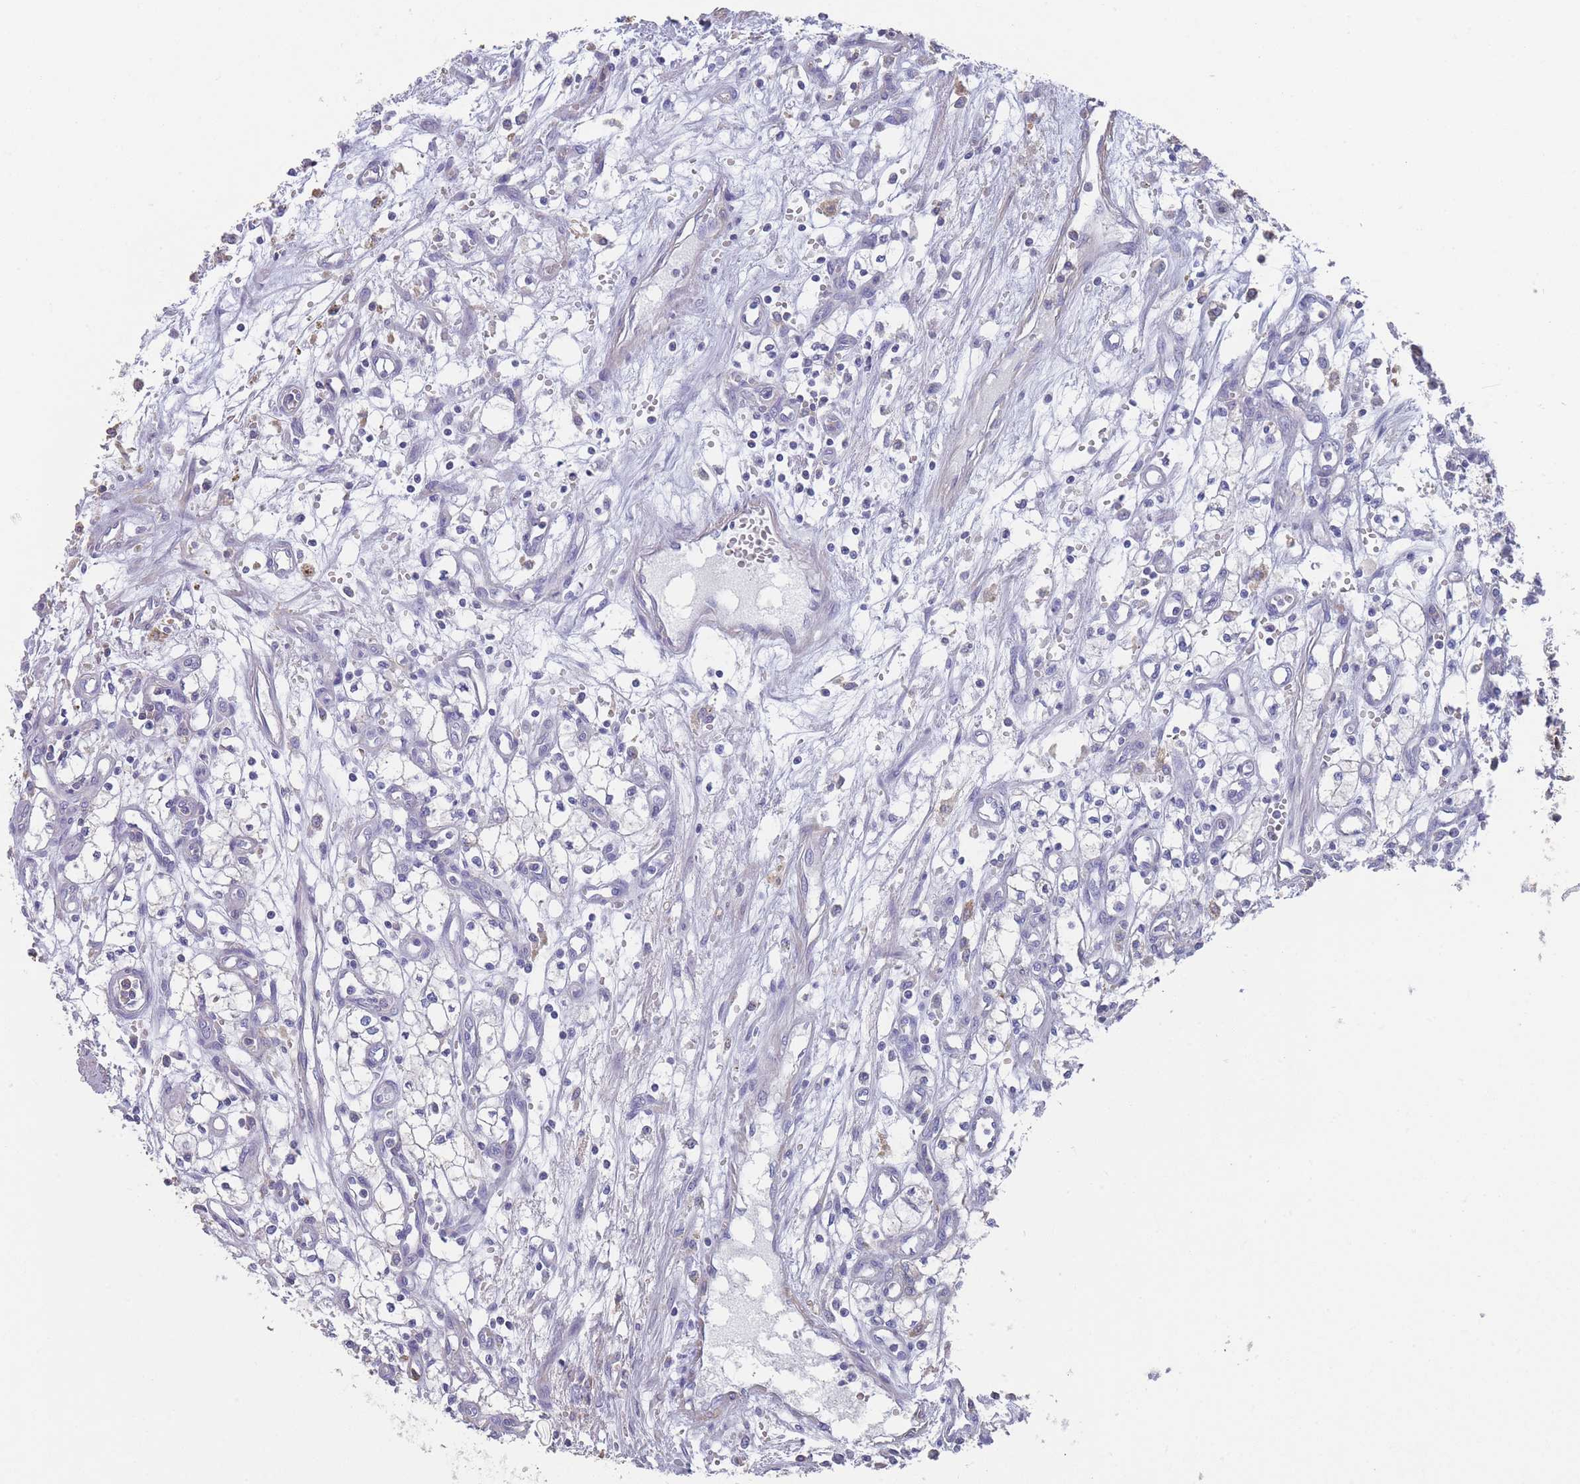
{"staining": {"intensity": "negative", "quantity": "none", "location": "none"}, "tissue": "renal cancer", "cell_type": "Tumor cells", "image_type": "cancer", "snomed": [{"axis": "morphology", "description": "Adenocarcinoma, NOS"}, {"axis": "topography", "description": "Kidney"}], "caption": "Immunohistochemical staining of renal cancer exhibits no significant staining in tumor cells. (DAB (3,3'-diaminobenzidine) IHC, high magnification).", "gene": "SCCPDH", "patient": {"sex": "male", "age": 59}}